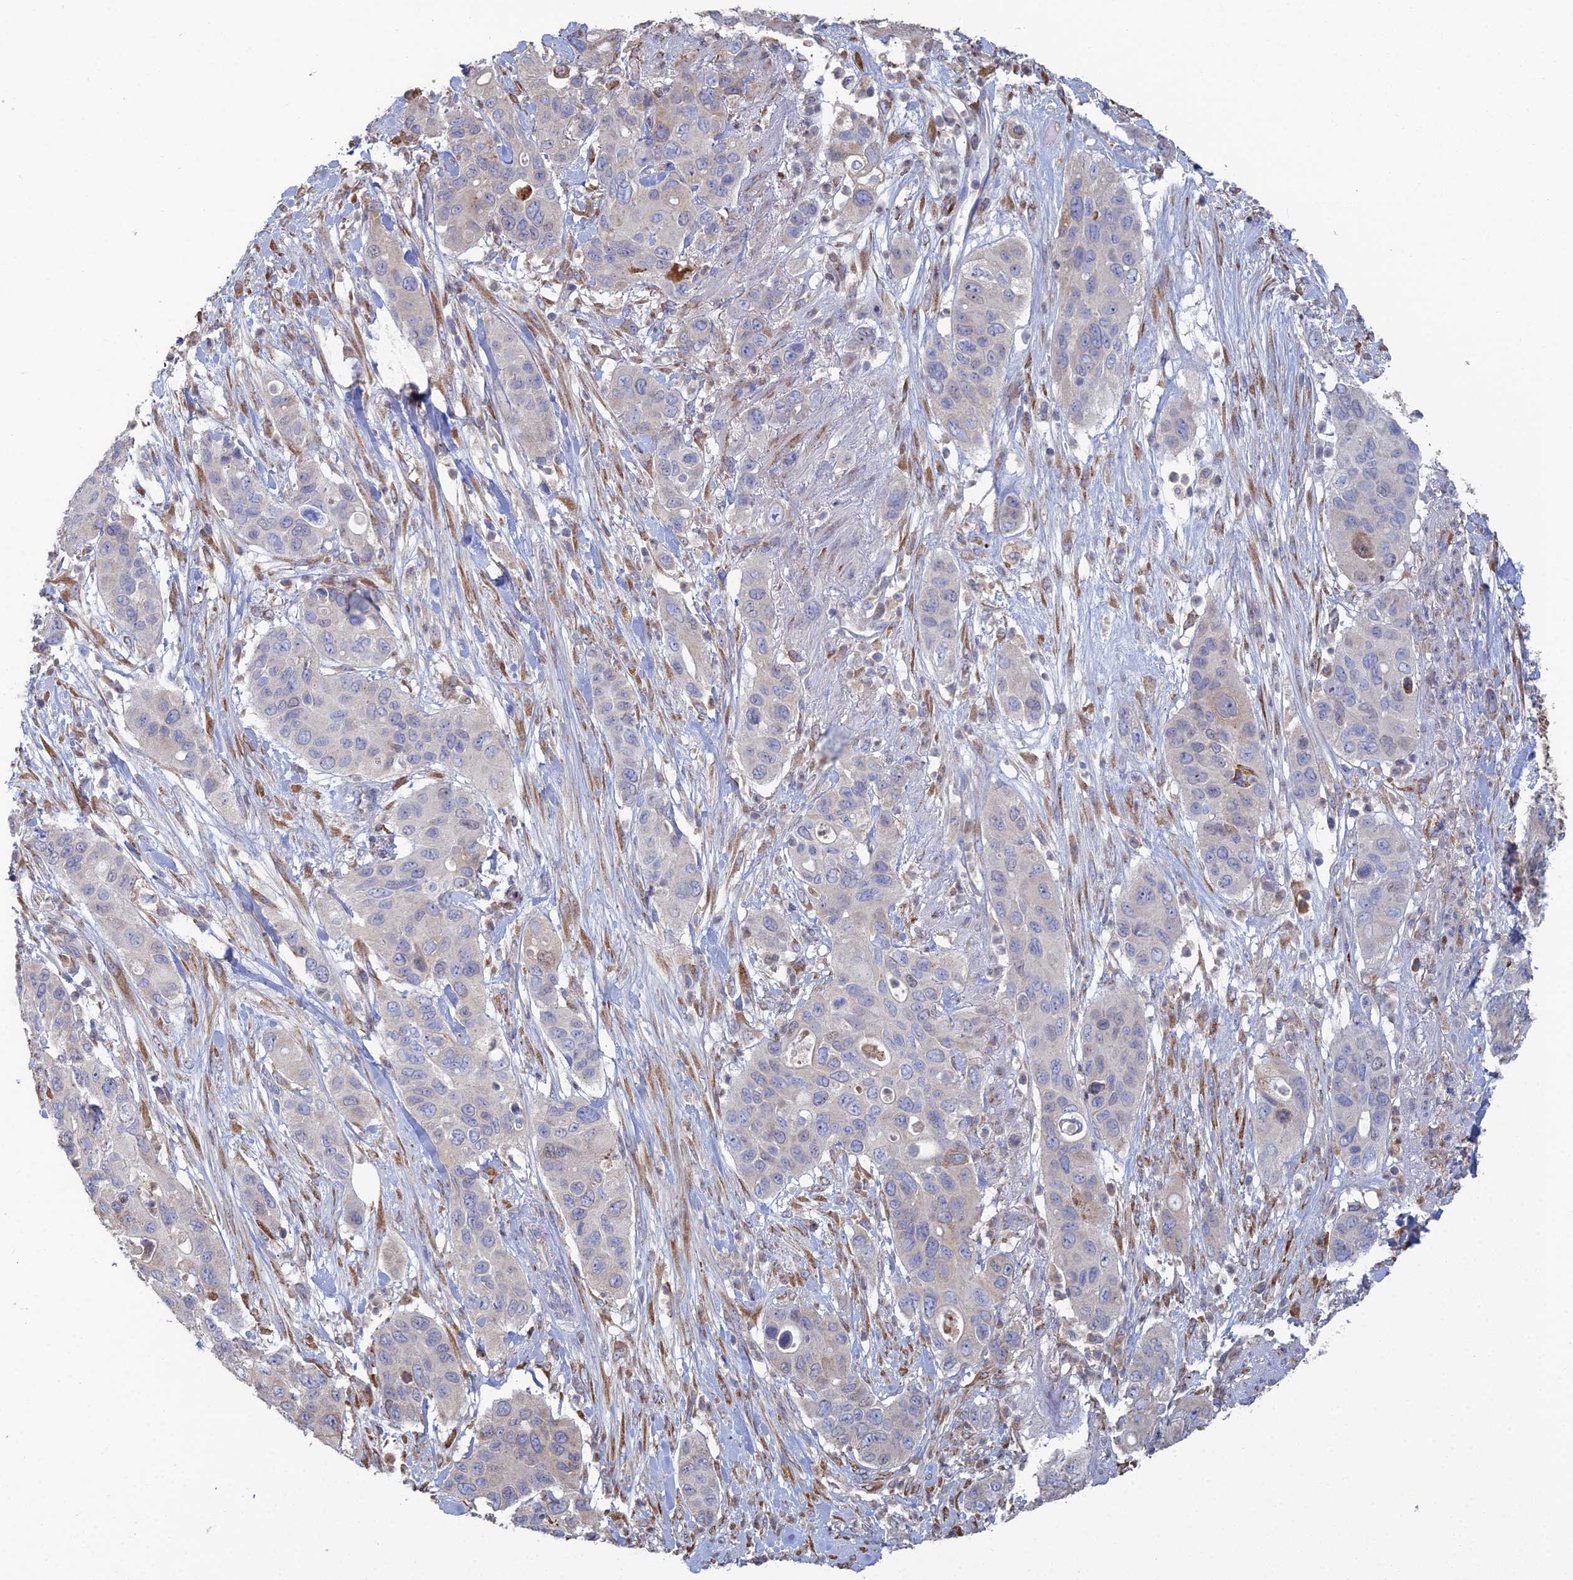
{"staining": {"intensity": "weak", "quantity": "<25%", "location": "cytoplasmic/membranous"}, "tissue": "pancreatic cancer", "cell_type": "Tumor cells", "image_type": "cancer", "snomed": [{"axis": "morphology", "description": "Adenocarcinoma, NOS"}, {"axis": "topography", "description": "Pancreas"}], "caption": "Micrograph shows no significant protein positivity in tumor cells of adenocarcinoma (pancreatic).", "gene": "TRAPPC6A", "patient": {"sex": "female", "age": 71}}